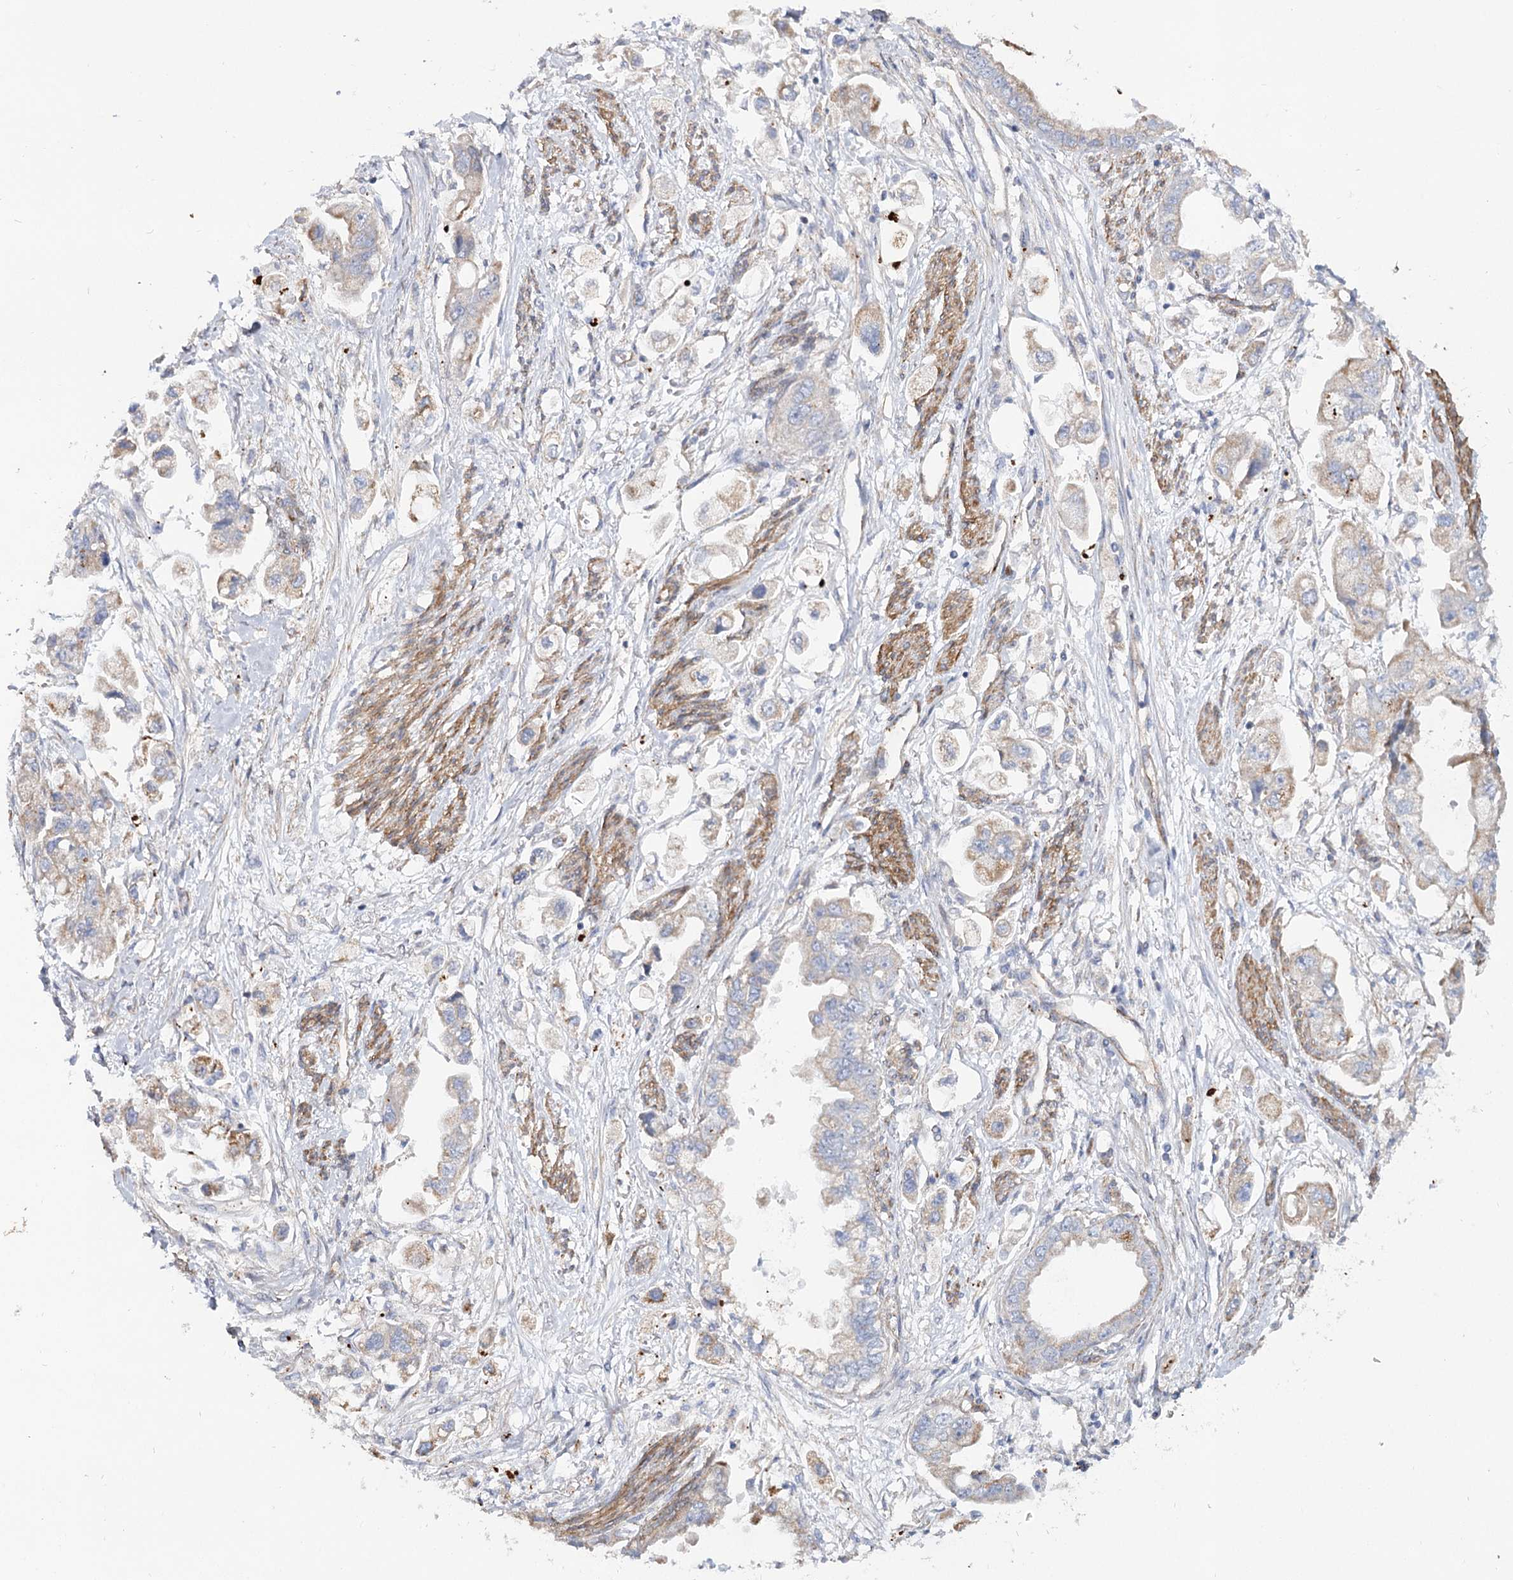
{"staining": {"intensity": "moderate", "quantity": "<25%", "location": "cytoplasmic/membranous"}, "tissue": "stomach cancer", "cell_type": "Tumor cells", "image_type": "cancer", "snomed": [{"axis": "morphology", "description": "Adenocarcinoma, NOS"}, {"axis": "topography", "description": "Stomach"}], "caption": "This micrograph demonstrates immunohistochemistry (IHC) staining of human stomach cancer (adenocarcinoma), with low moderate cytoplasmic/membranous positivity in about <25% of tumor cells.", "gene": "TMEM164", "patient": {"sex": "male", "age": 62}}